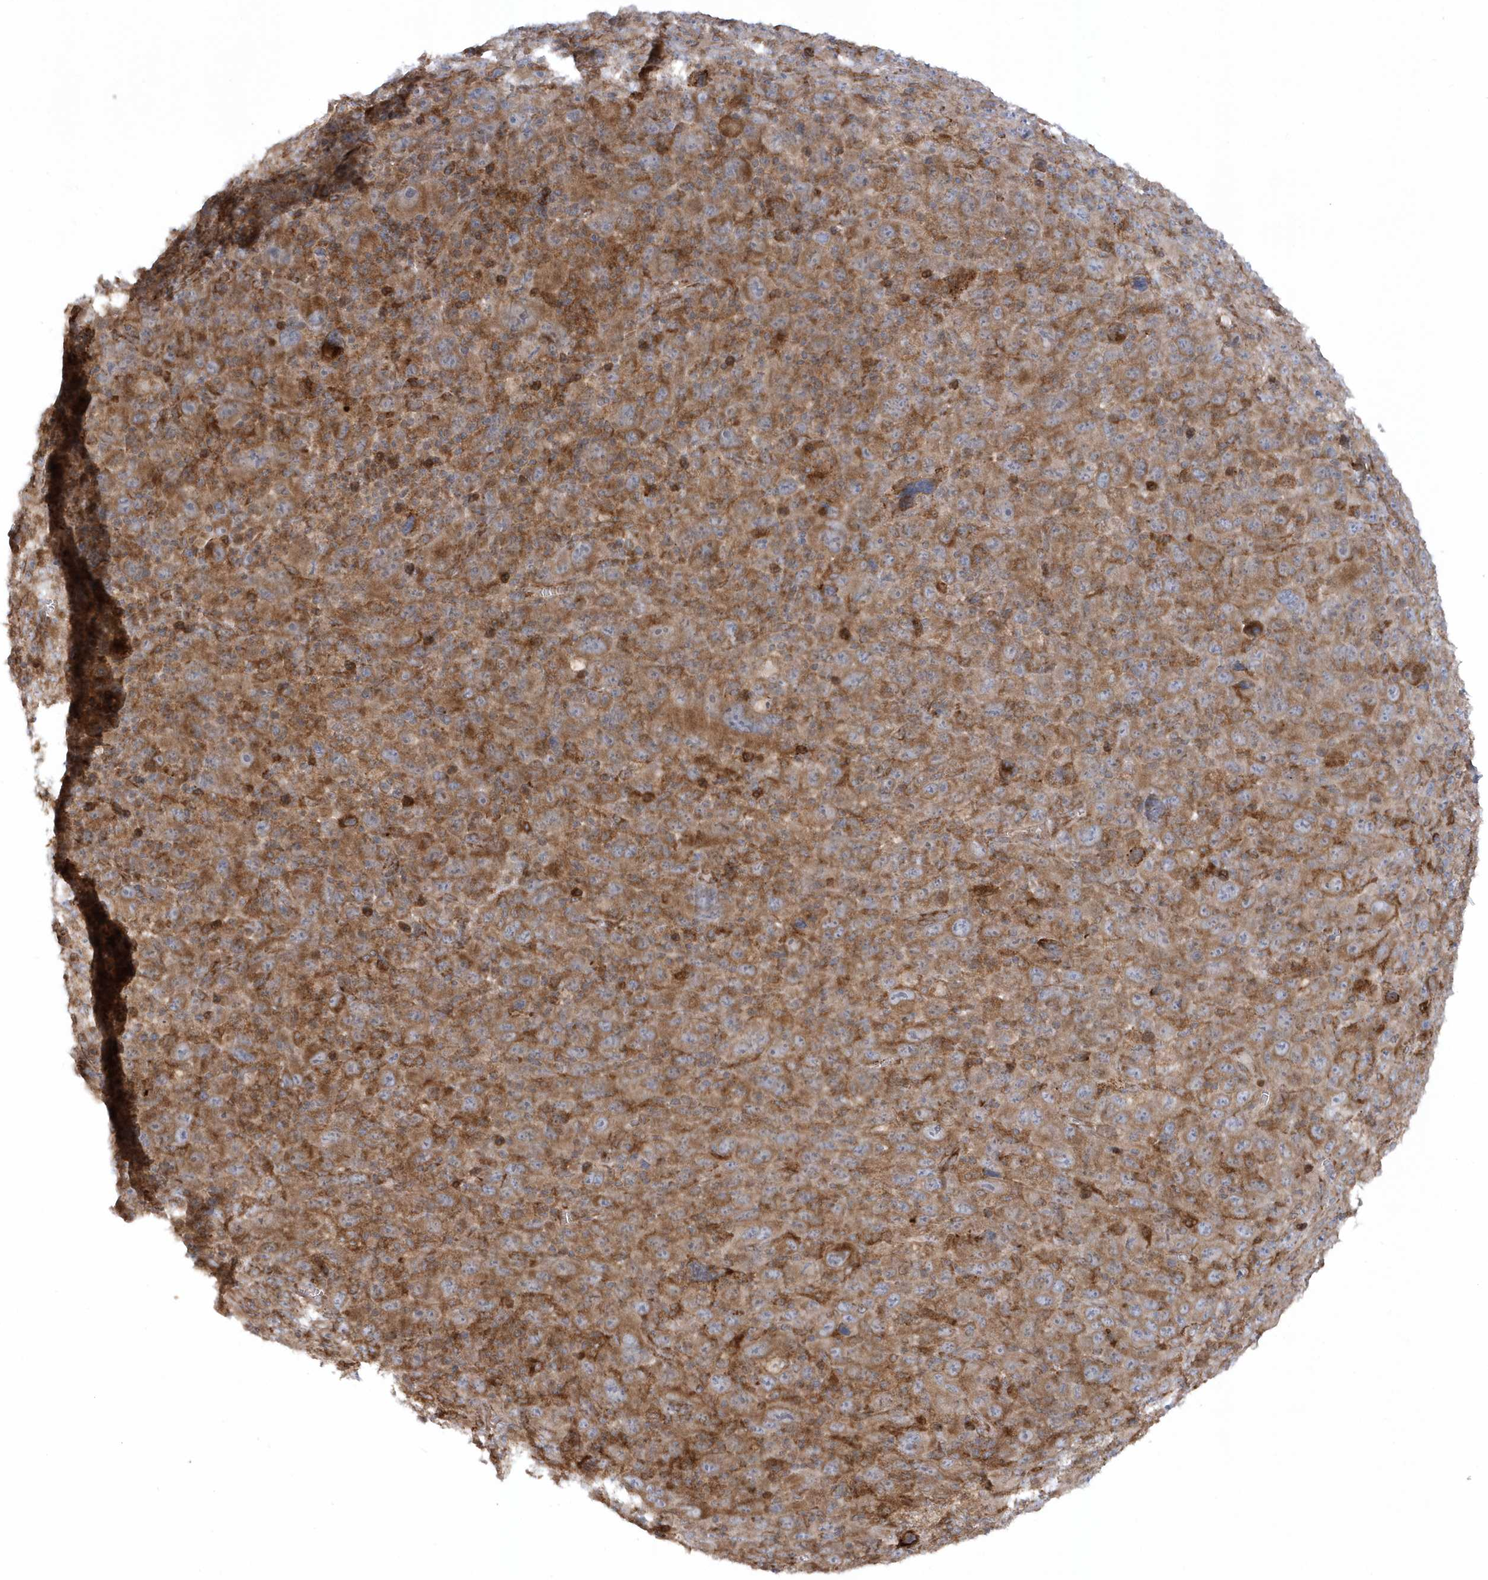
{"staining": {"intensity": "moderate", "quantity": ">75%", "location": "cytoplasmic/membranous"}, "tissue": "melanoma", "cell_type": "Tumor cells", "image_type": "cancer", "snomed": [{"axis": "morphology", "description": "Malignant melanoma, Metastatic site"}, {"axis": "topography", "description": "Skin"}], "caption": "This is an image of immunohistochemistry (IHC) staining of malignant melanoma (metastatic site), which shows moderate staining in the cytoplasmic/membranous of tumor cells.", "gene": "SH3BP2", "patient": {"sex": "female", "age": 56}}